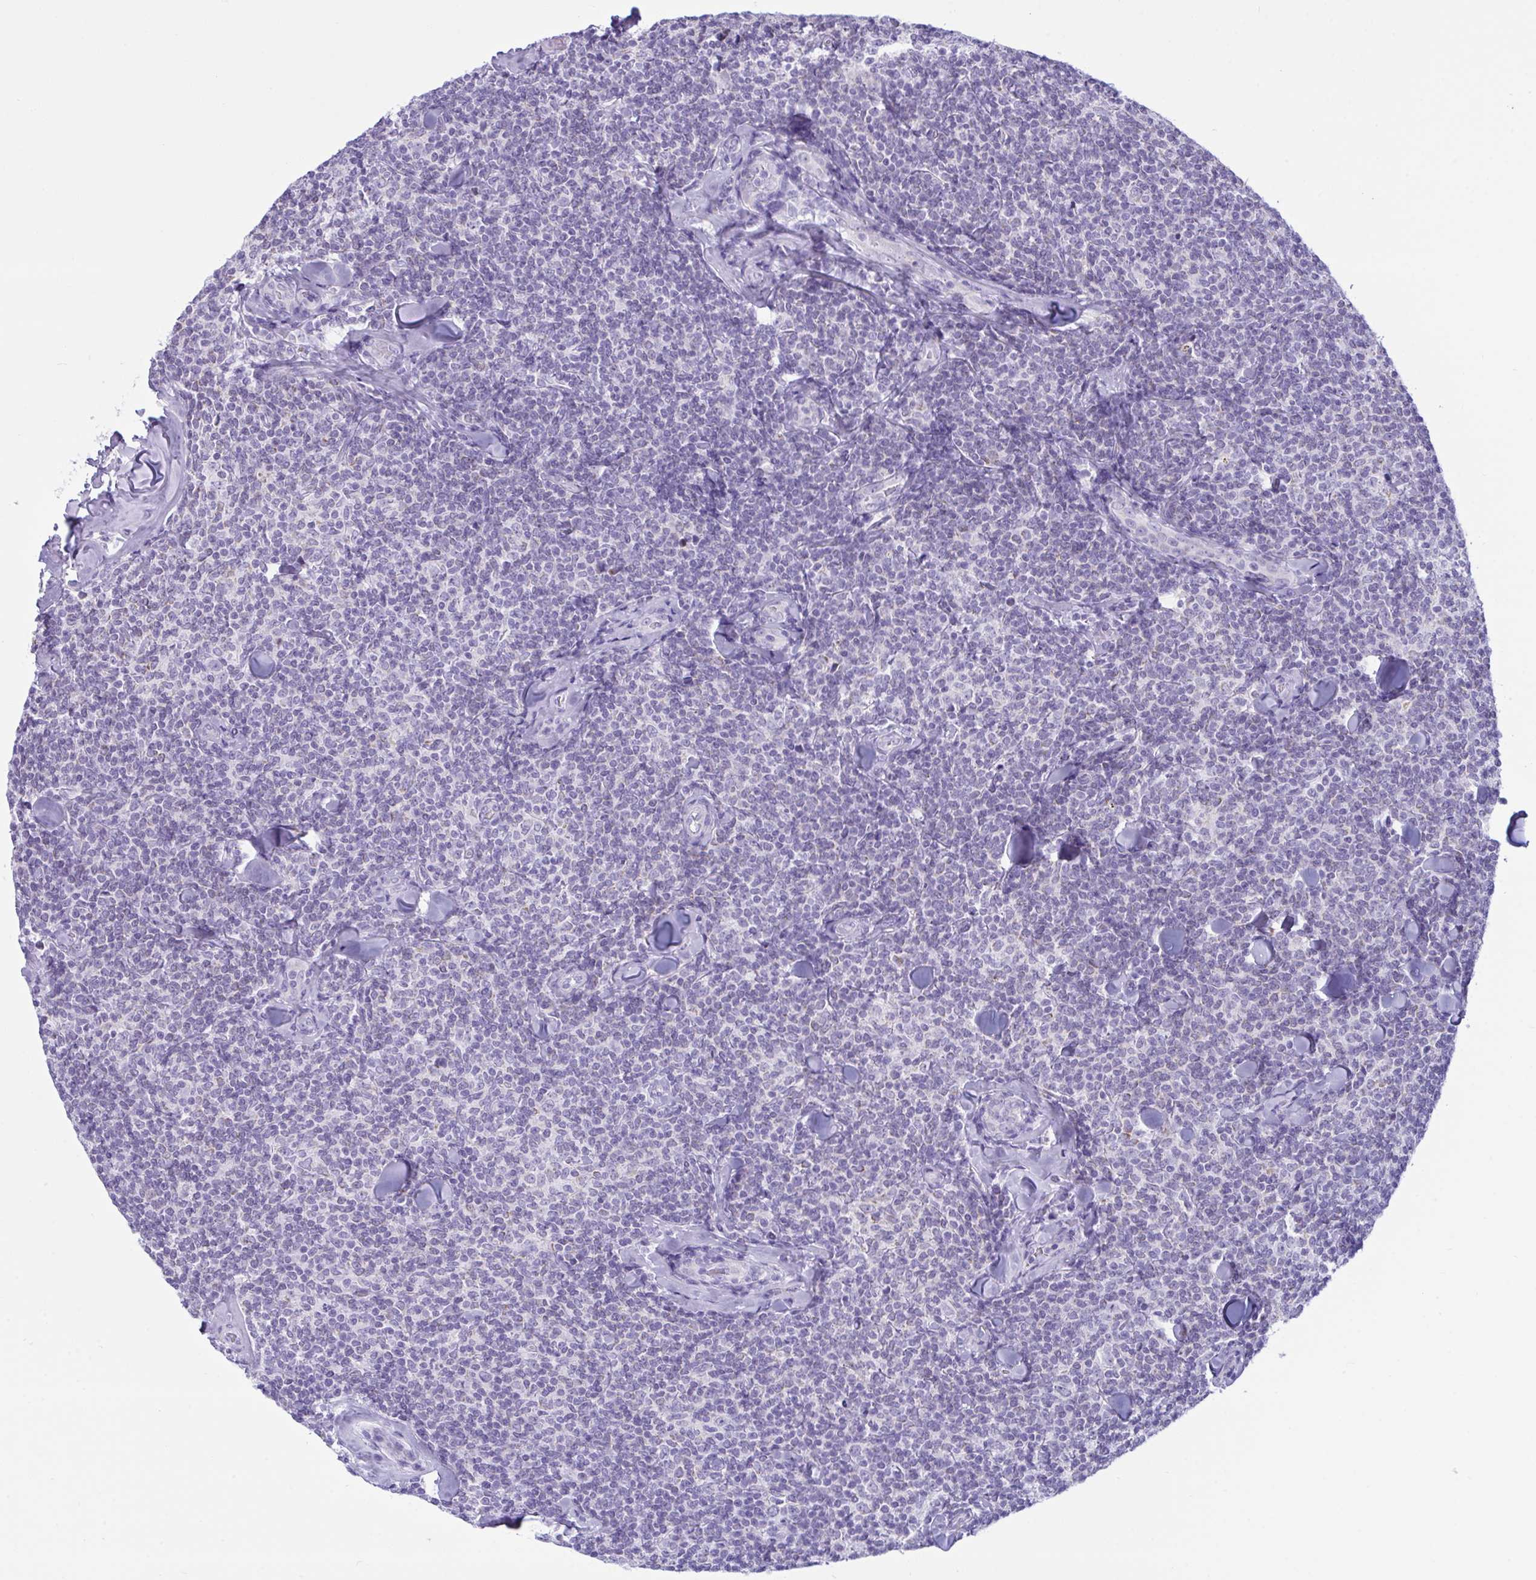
{"staining": {"intensity": "negative", "quantity": "none", "location": "none"}, "tissue": "lymphoma", "cell_type": "Tumor cells", "image_type": "cancer", "snomed": [{"axis": "morphology", "description": "Malignant lymphoma, non-Hodgkin's type, Low grade"}, {"axis": "topography", "description": "Lymph node"}], "caption": "Immunohistochemistry (IHC) histopathology image of lymphoma stained for a protein (brown), which exhibits no staining in tumor cells. (Brightfield microscopy of DAB IHC at high magnification).", "gene": "BBS1", "patient": {"sex": "female", "age": 56}}